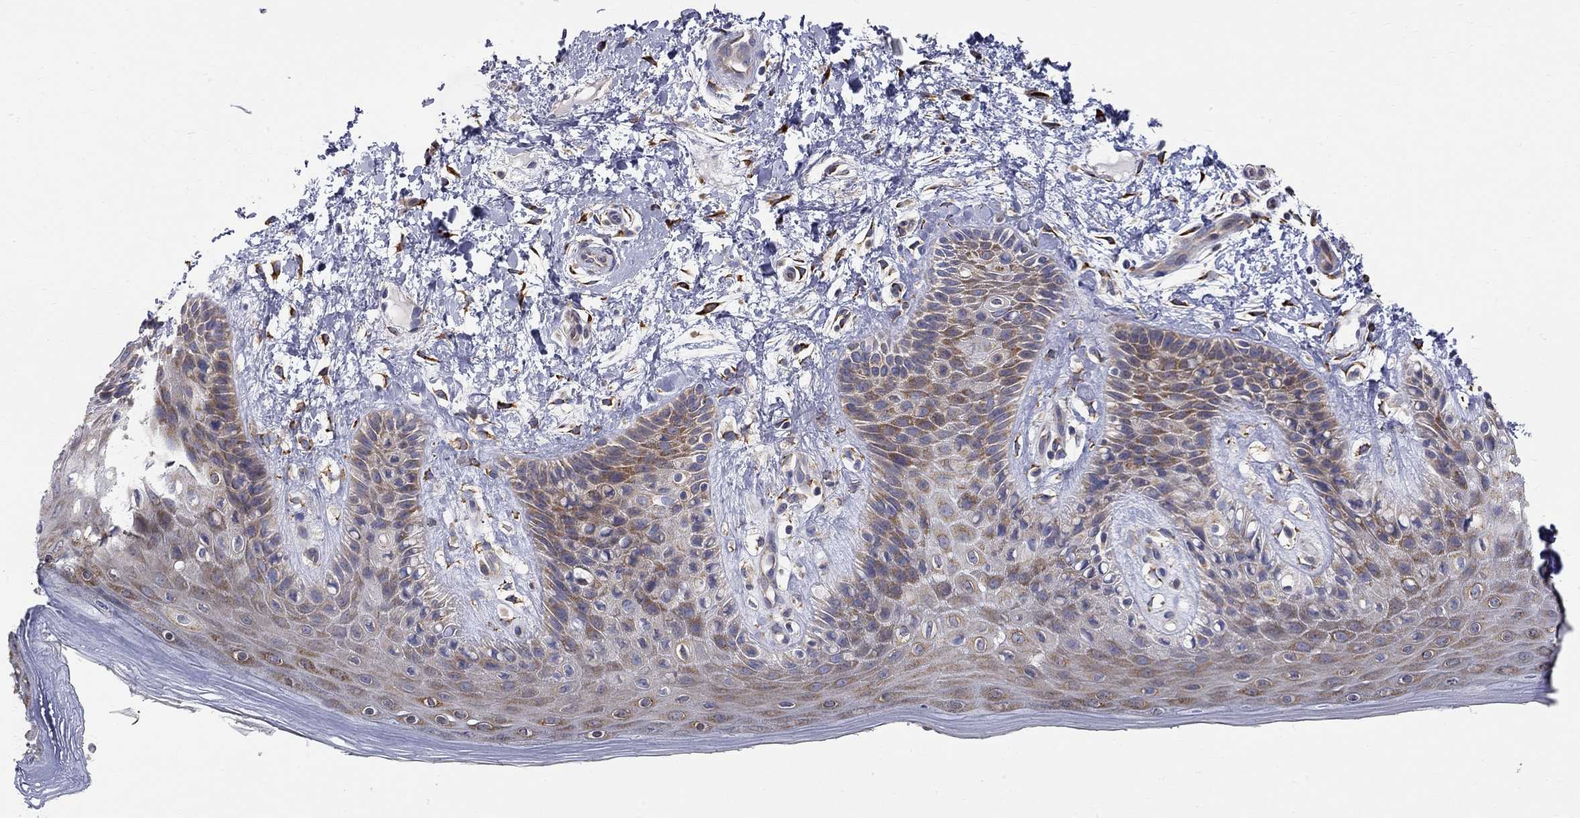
{"staining": {"intensity": "moderate", "quantity": "25%-75%", "location": "cytoplasmic/membranous"}, "tissue": "skin", "cell_type": "Epidermal cells", "image_type": "normal", "snomed": [{"axis": "morphology", "description": "Normal tissue, NOS"}, {"axis": "topography", "description": "Anal"}], "caption": "Immunohistochemical staining of unremarkable human skin demonstrates moderate cytoplasmic/membranous protein expression in approximately 25%-75% of epidermal cells.", "gene": "CASTOR1", "patient": {"sex": "male", "age": 36}}